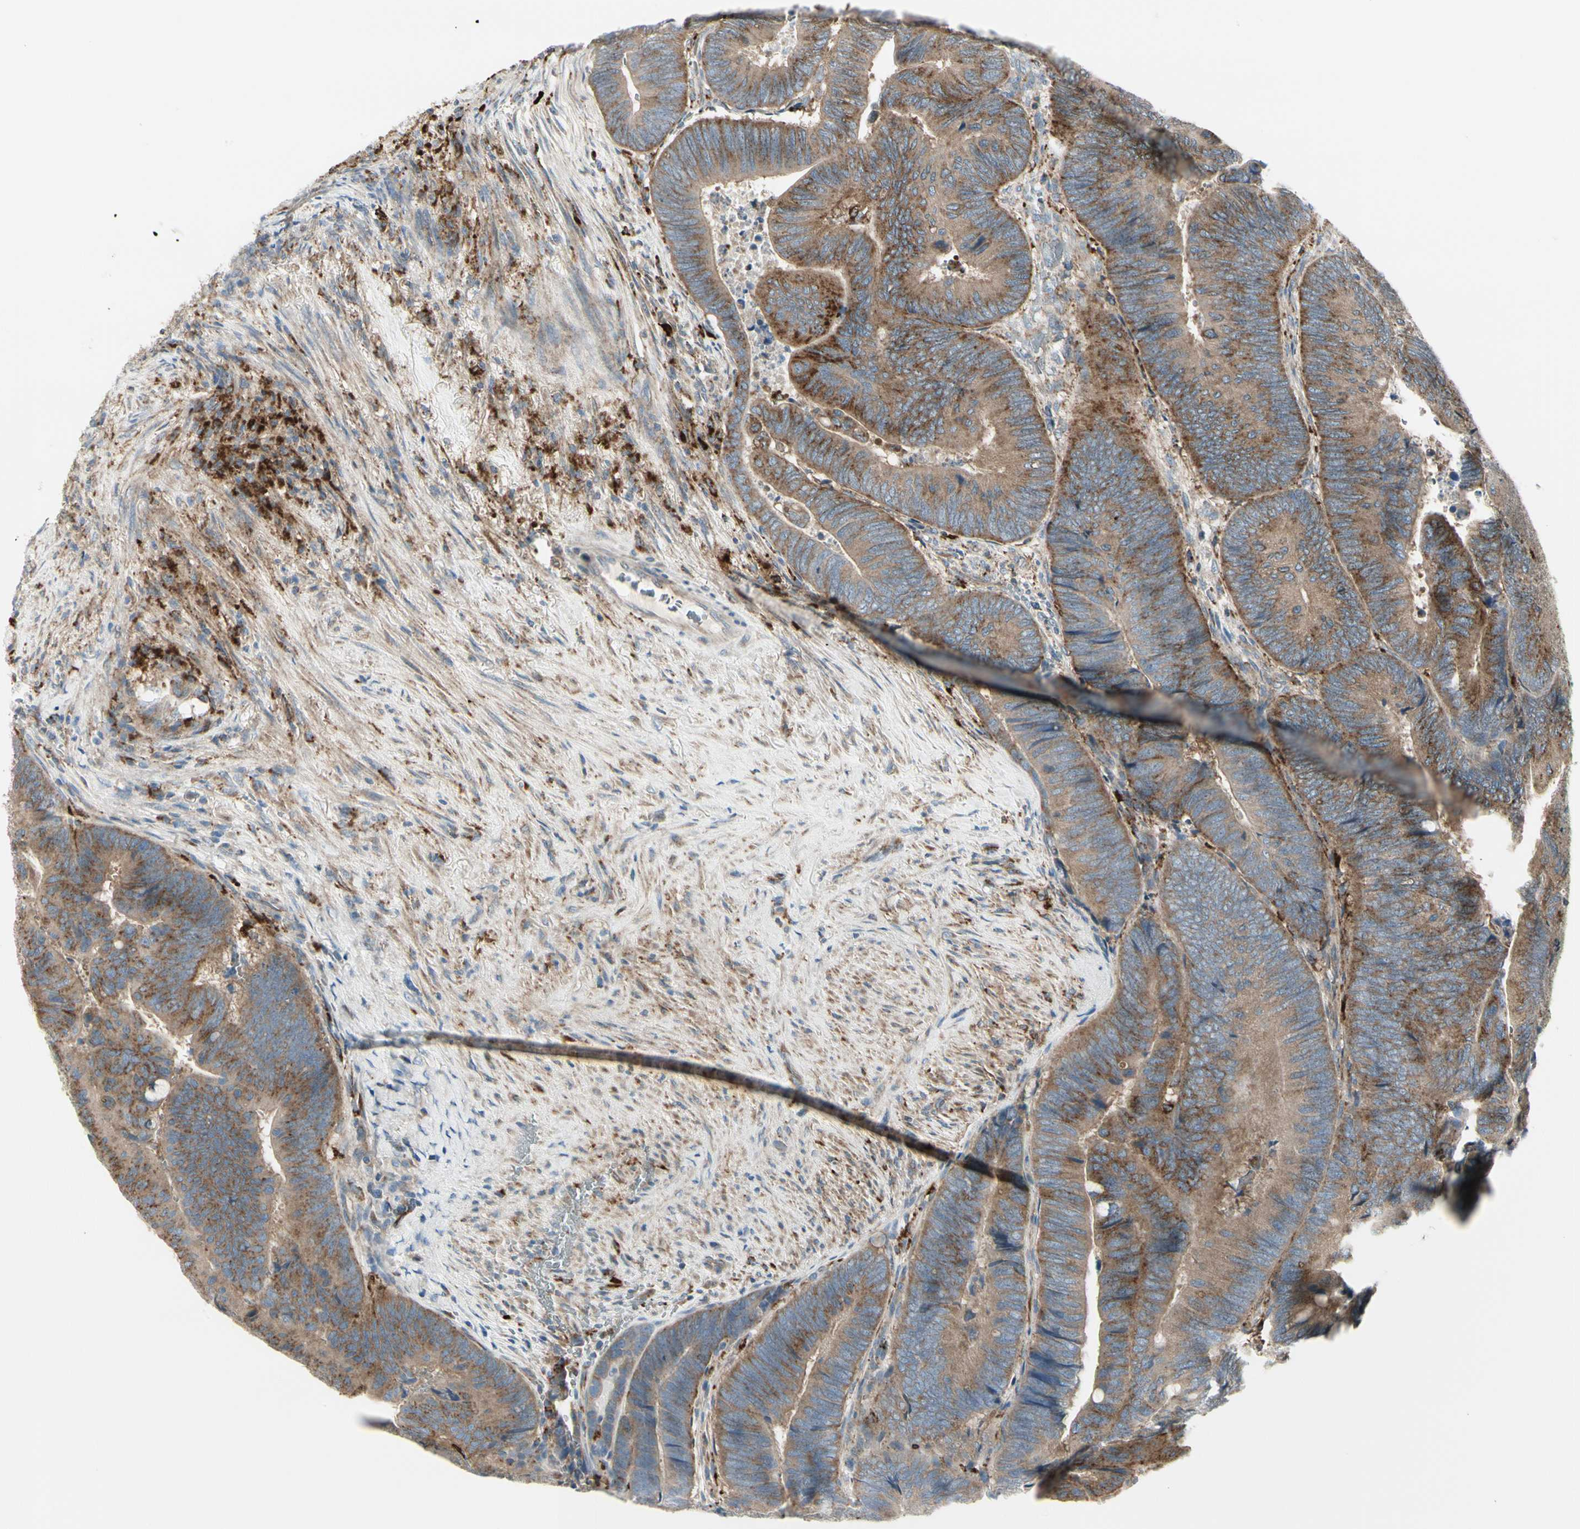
{"staining": {"intensity": "moderate", "quantity": ">75%", "location": "cytoplasmic/membranous"}, "tissue": "colorectal cancer", "cell_type": "Tumor cells", "image_type": "cancer", "snomed": [{"axis": "morphology", "description": "Normal tissue, NOS"}, {"axis": "morphology", "description": "Adenocarcinoma, NOS"}, {"axis": "topography", "description": "Rectum"}, {"axis": "topography", "description": "Peripheral nerve tissue"}], "caption": "Immunohistochemical staining of colorectal cancer (adenocarcinoma) displays medium levels of moderate cytoplasmic/membranous positivity in about >75% of tumor cells. Using DAB (3,3'-diaminobenzidine) (brown) and hematoxylin (blue) stains, captured at high magnification using brightfield microscopy.", "gene": "ATP6V1B2", "patient": {"sex": "male", "age": 92}}